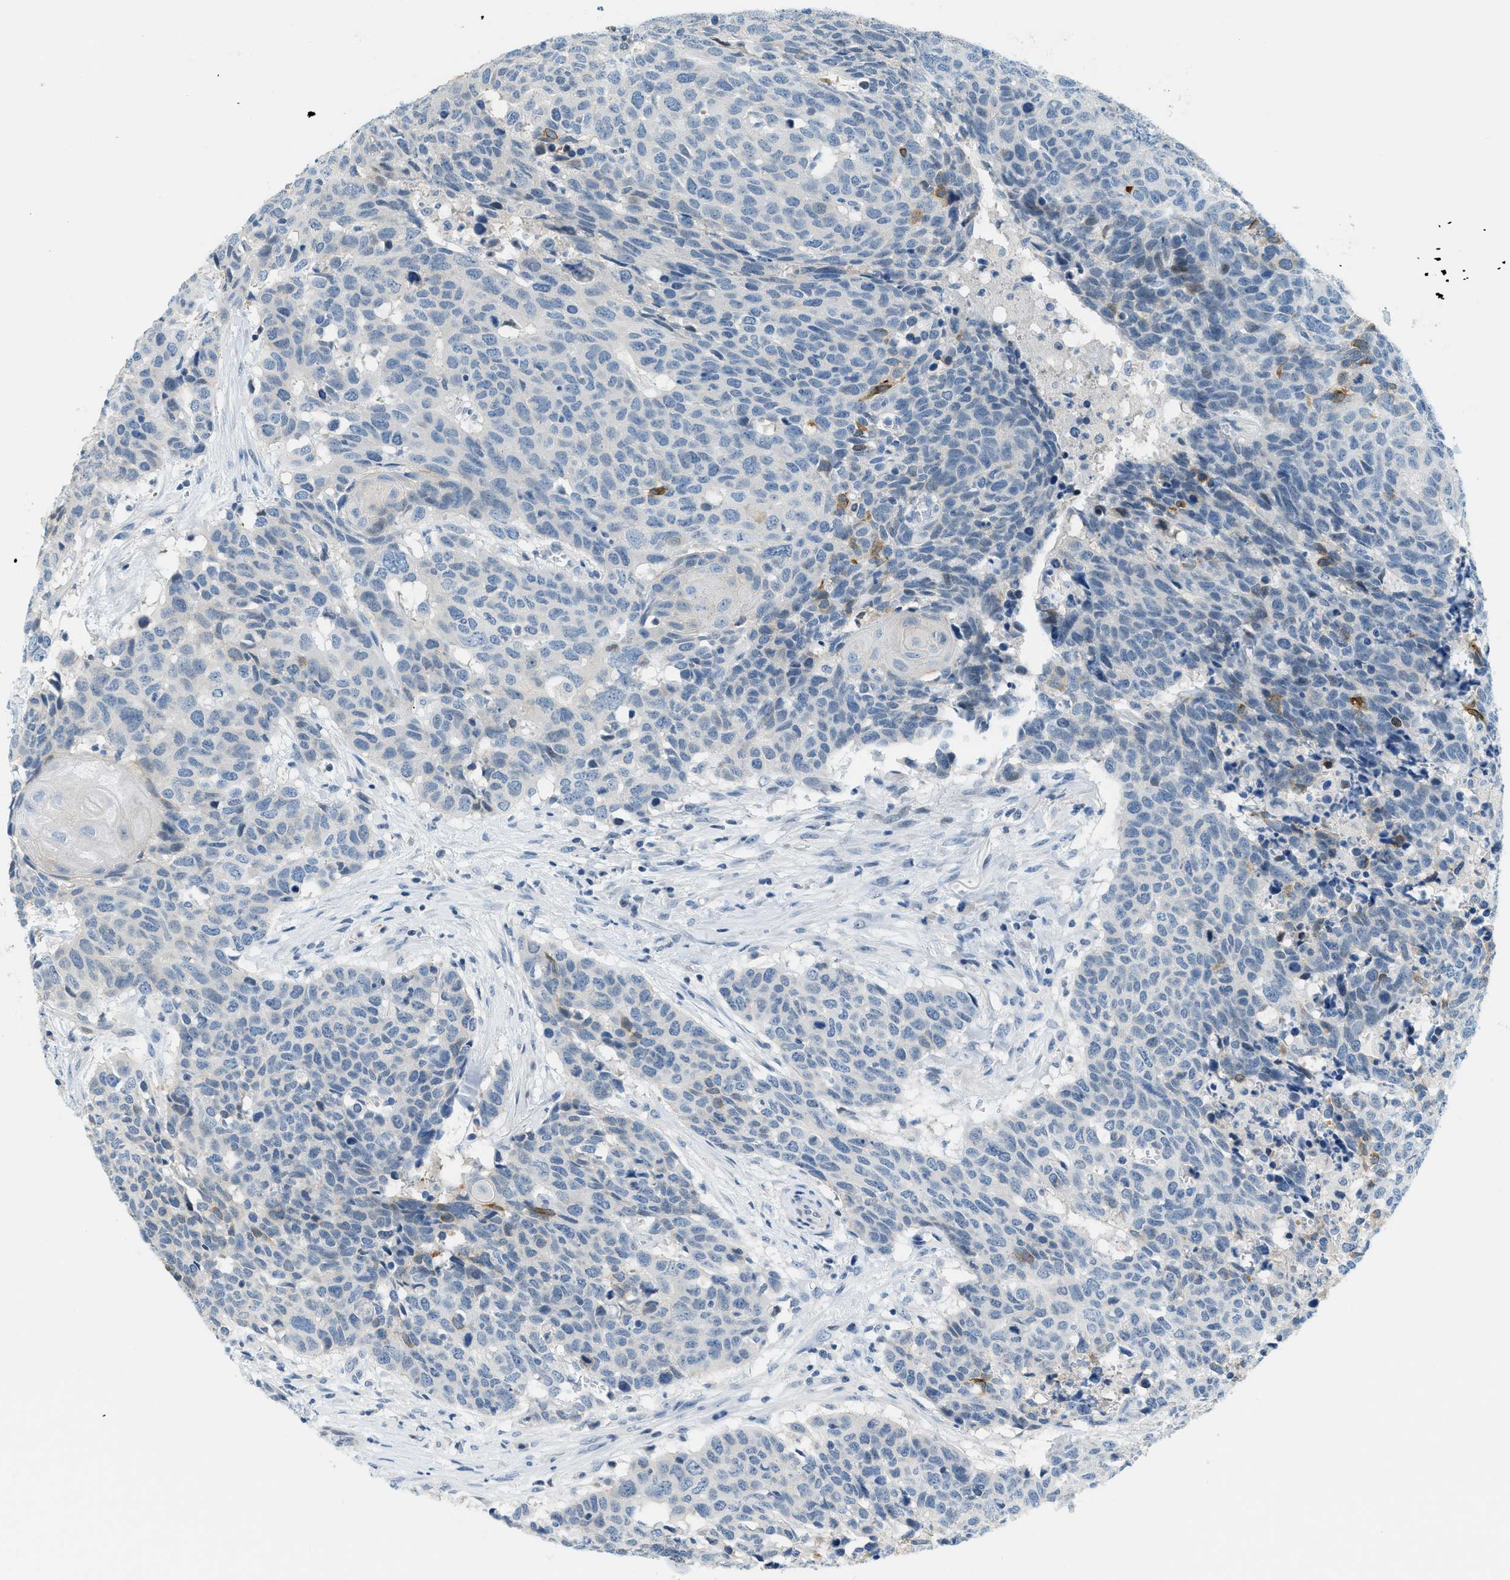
{"staining": {"intensity": "negative", "quantity": "none", "location": "none"}, "tissue": "head and neck cancer", "cell_type": "Tumor cells", "image_type": "cancer", "snomed": [{"axis": "morphology", "description": "Squamous cell carcinoma, NOS"}, {"axis": "topography", "description": "Head-Neck"}], "caption": "A histopathology image of human head and neck cancer is negative for staining in tumor cells.", "gene": "CYP4X1", "patient": {"sex": "male", "age": 66}}